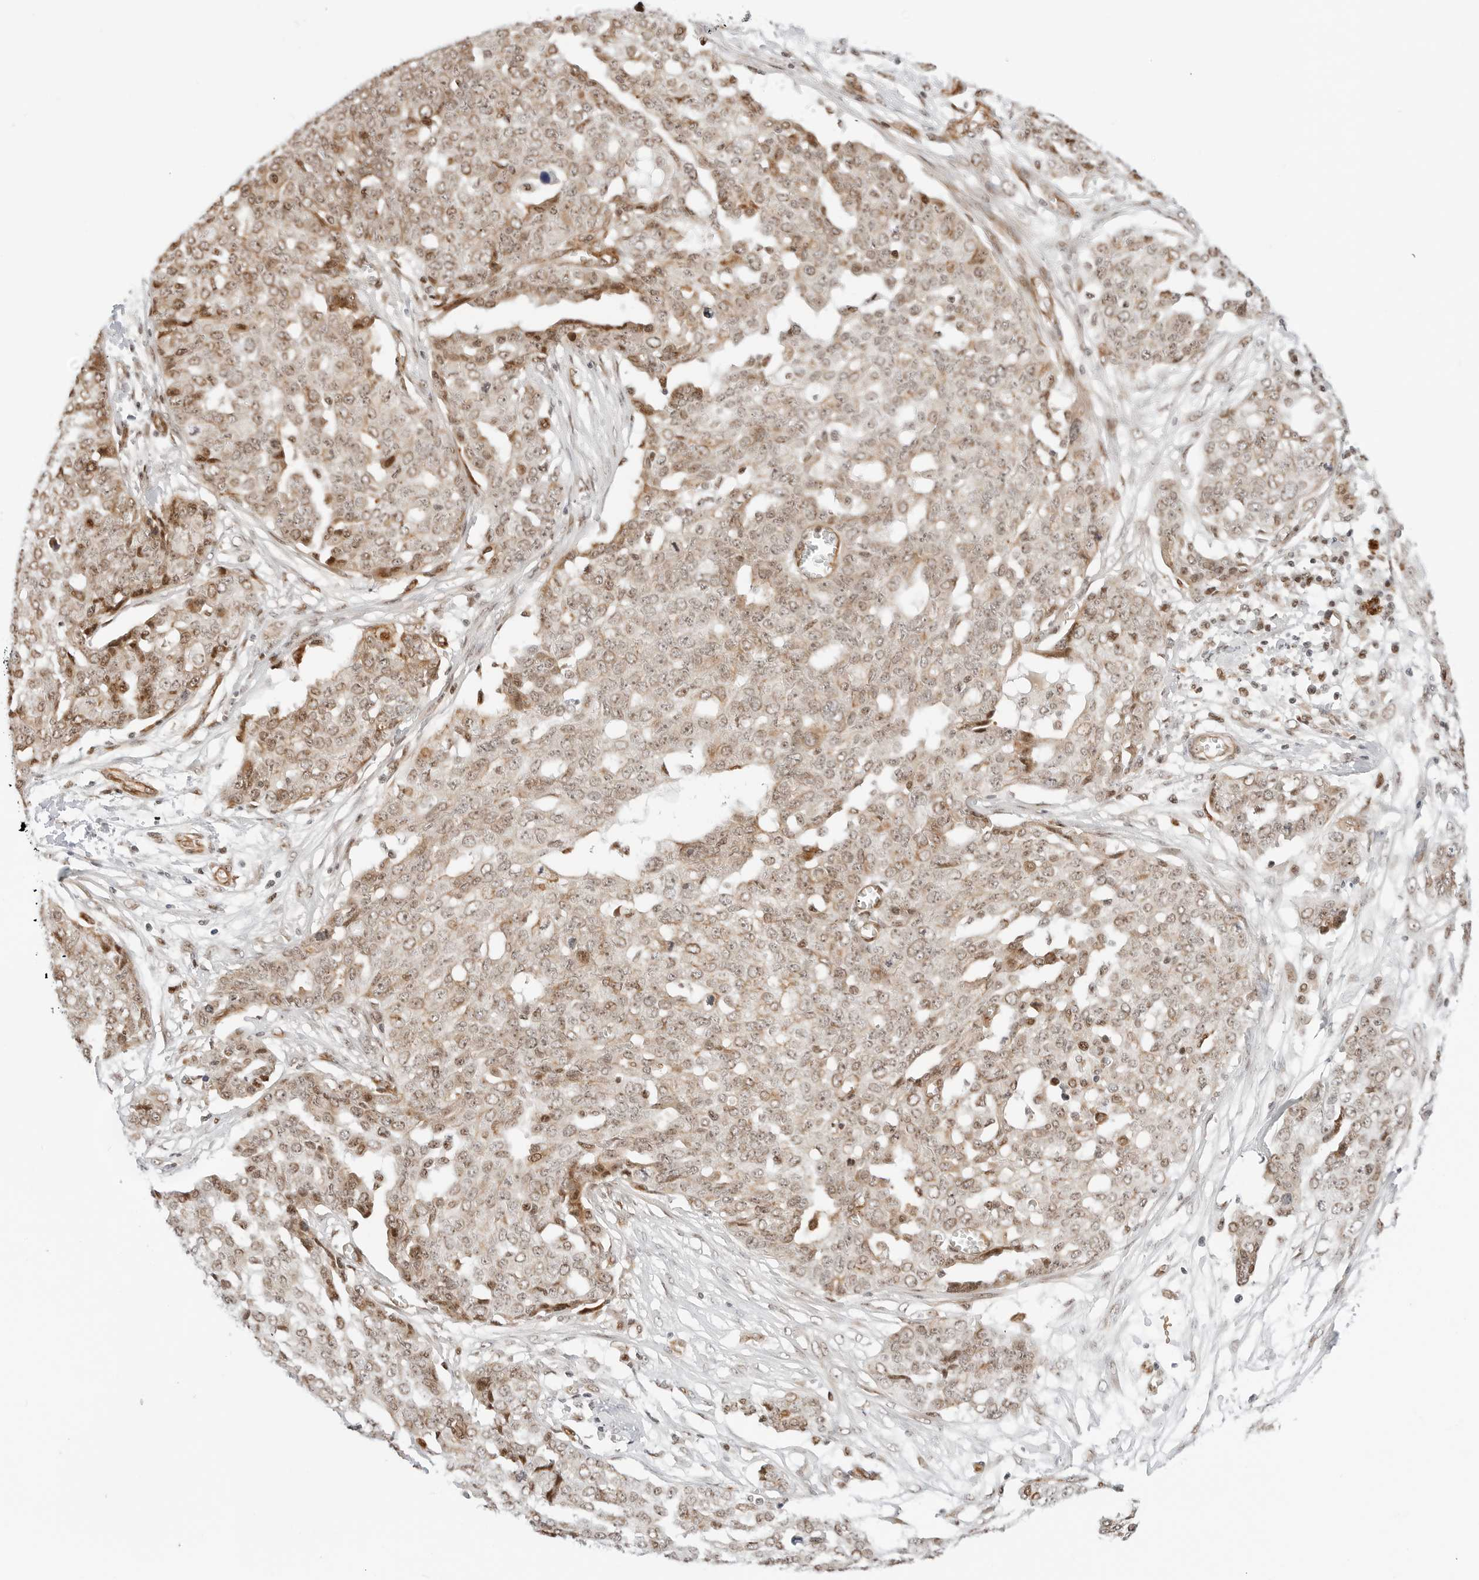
{"staining": {"intensity": "moderate", "quantity": ">75%", "location": "nuclear"}, "tissue": "ovarian cancer", "cell_type": "Tumor cells", "image_type": "cancer", "snomed": [{"axis": "morphology", "description": "Cystadenocarcinoma, serous, NOS"}, {"axis": "topography", "description": "Soft tissue"}, {"axis": "topography", "description": "Ovary"}], "caption": "Ovarian serous cystadenocarcinoma stained with IHC reveals moderate nuclear staining in about >75% of tumor cells.", "gene": "ZNF613", "patient": {"sex": "female", "age": 57}}